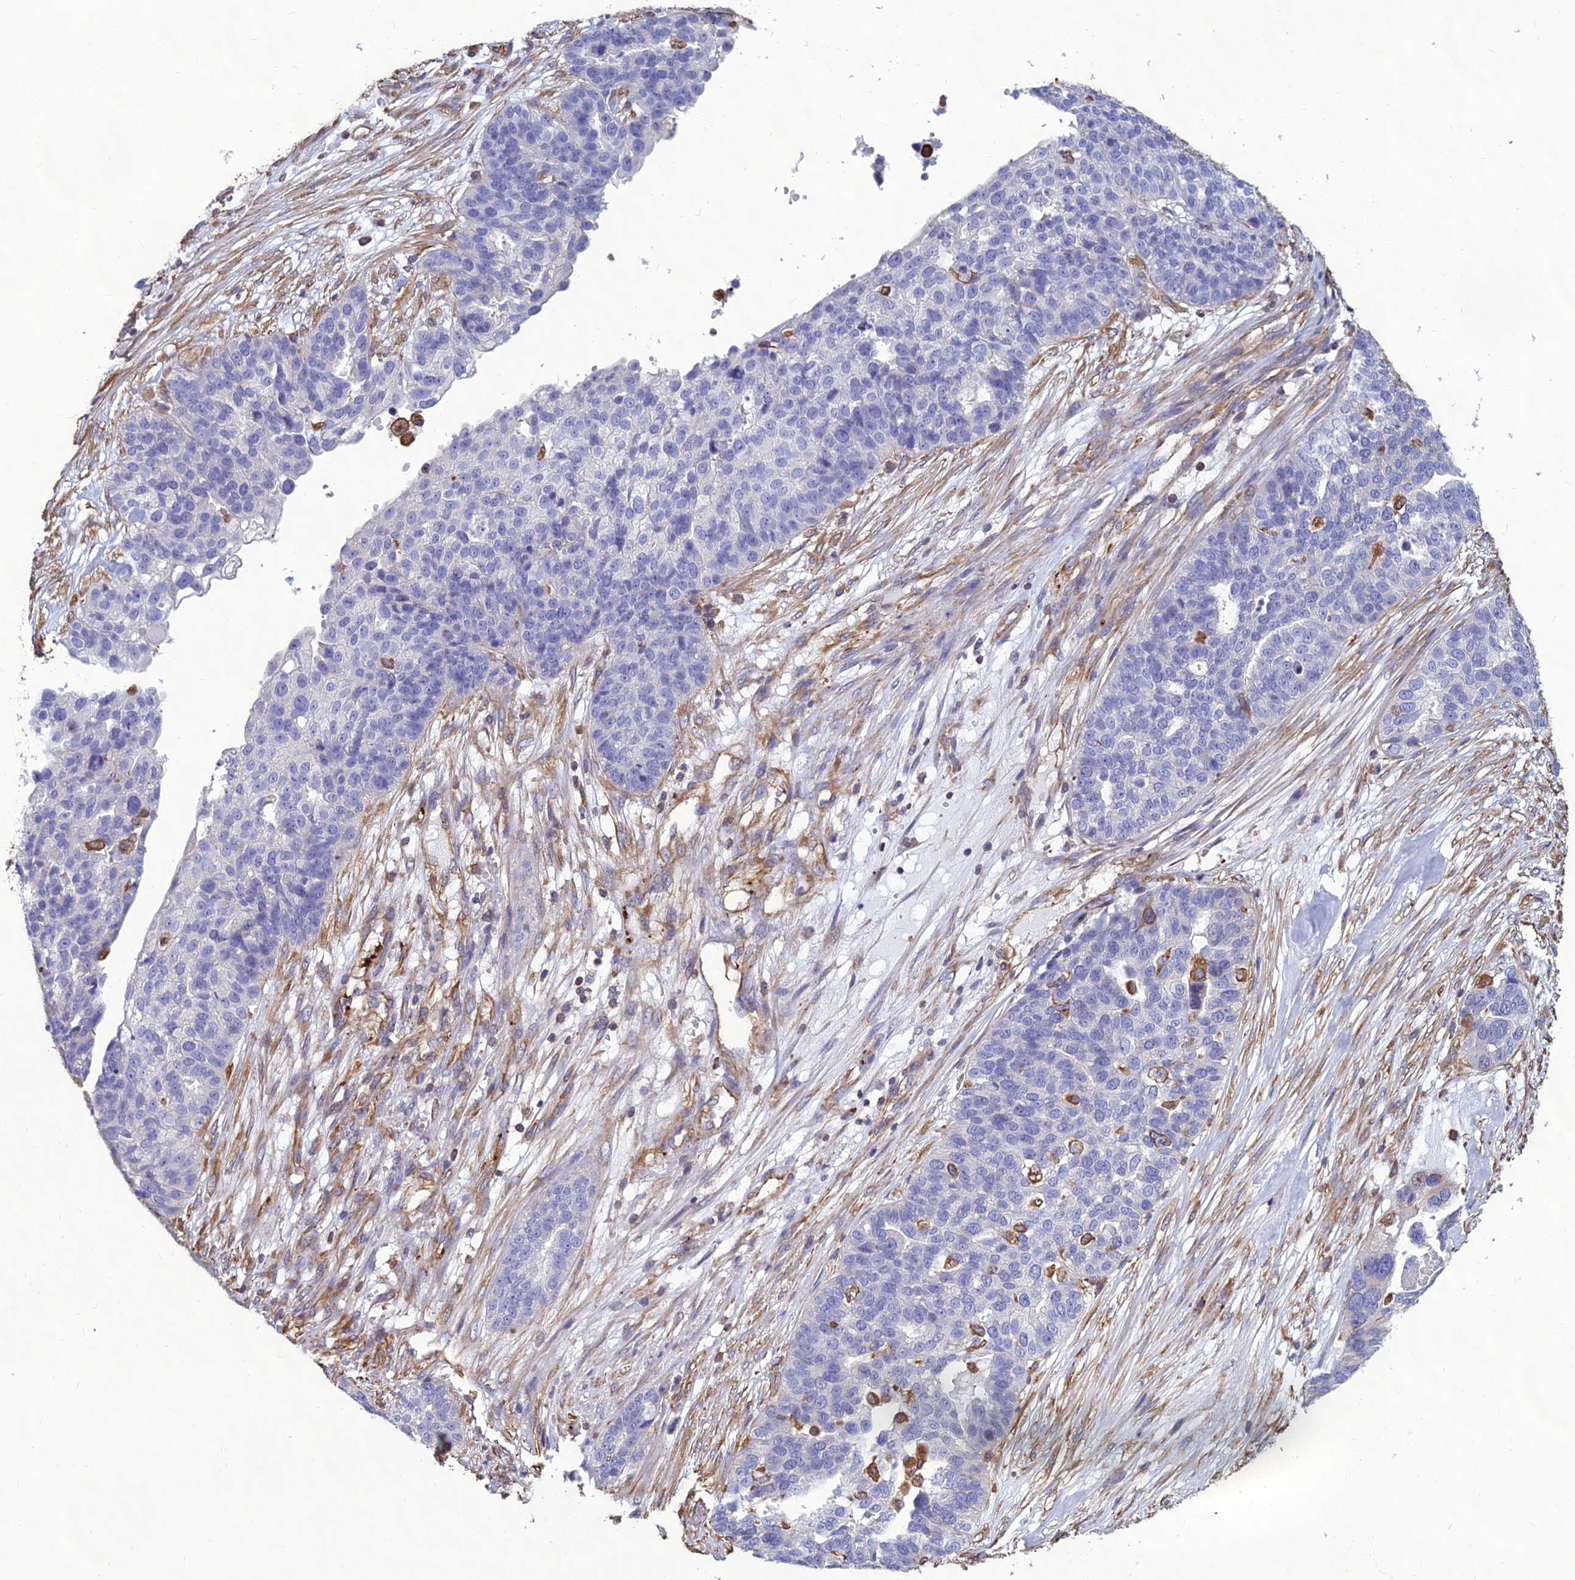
{"staining": {"intensity": "negative", "quantity": "none", "location": "none"}, "tissue": "ovarian cancer", "cell_type": "Tumor cells", "image_type": "cancer", "snomed": [{"axis": "morphology", "description": "Cystadenocarcinoma, serous, NOS"}, {"axis": "topography", "description": "Ovary"}], "caption": "Tumor cells are negative for brown protein staining in serous cystadenocarcinoma (ovarian). (DAB (3,3'-diaminobenzidine) immunohistochemistry (IHC) visualized using brightfield microscopy, high magnification).", "gene": "PSMD11", "patient": {"sex": "female", "age": 59}}